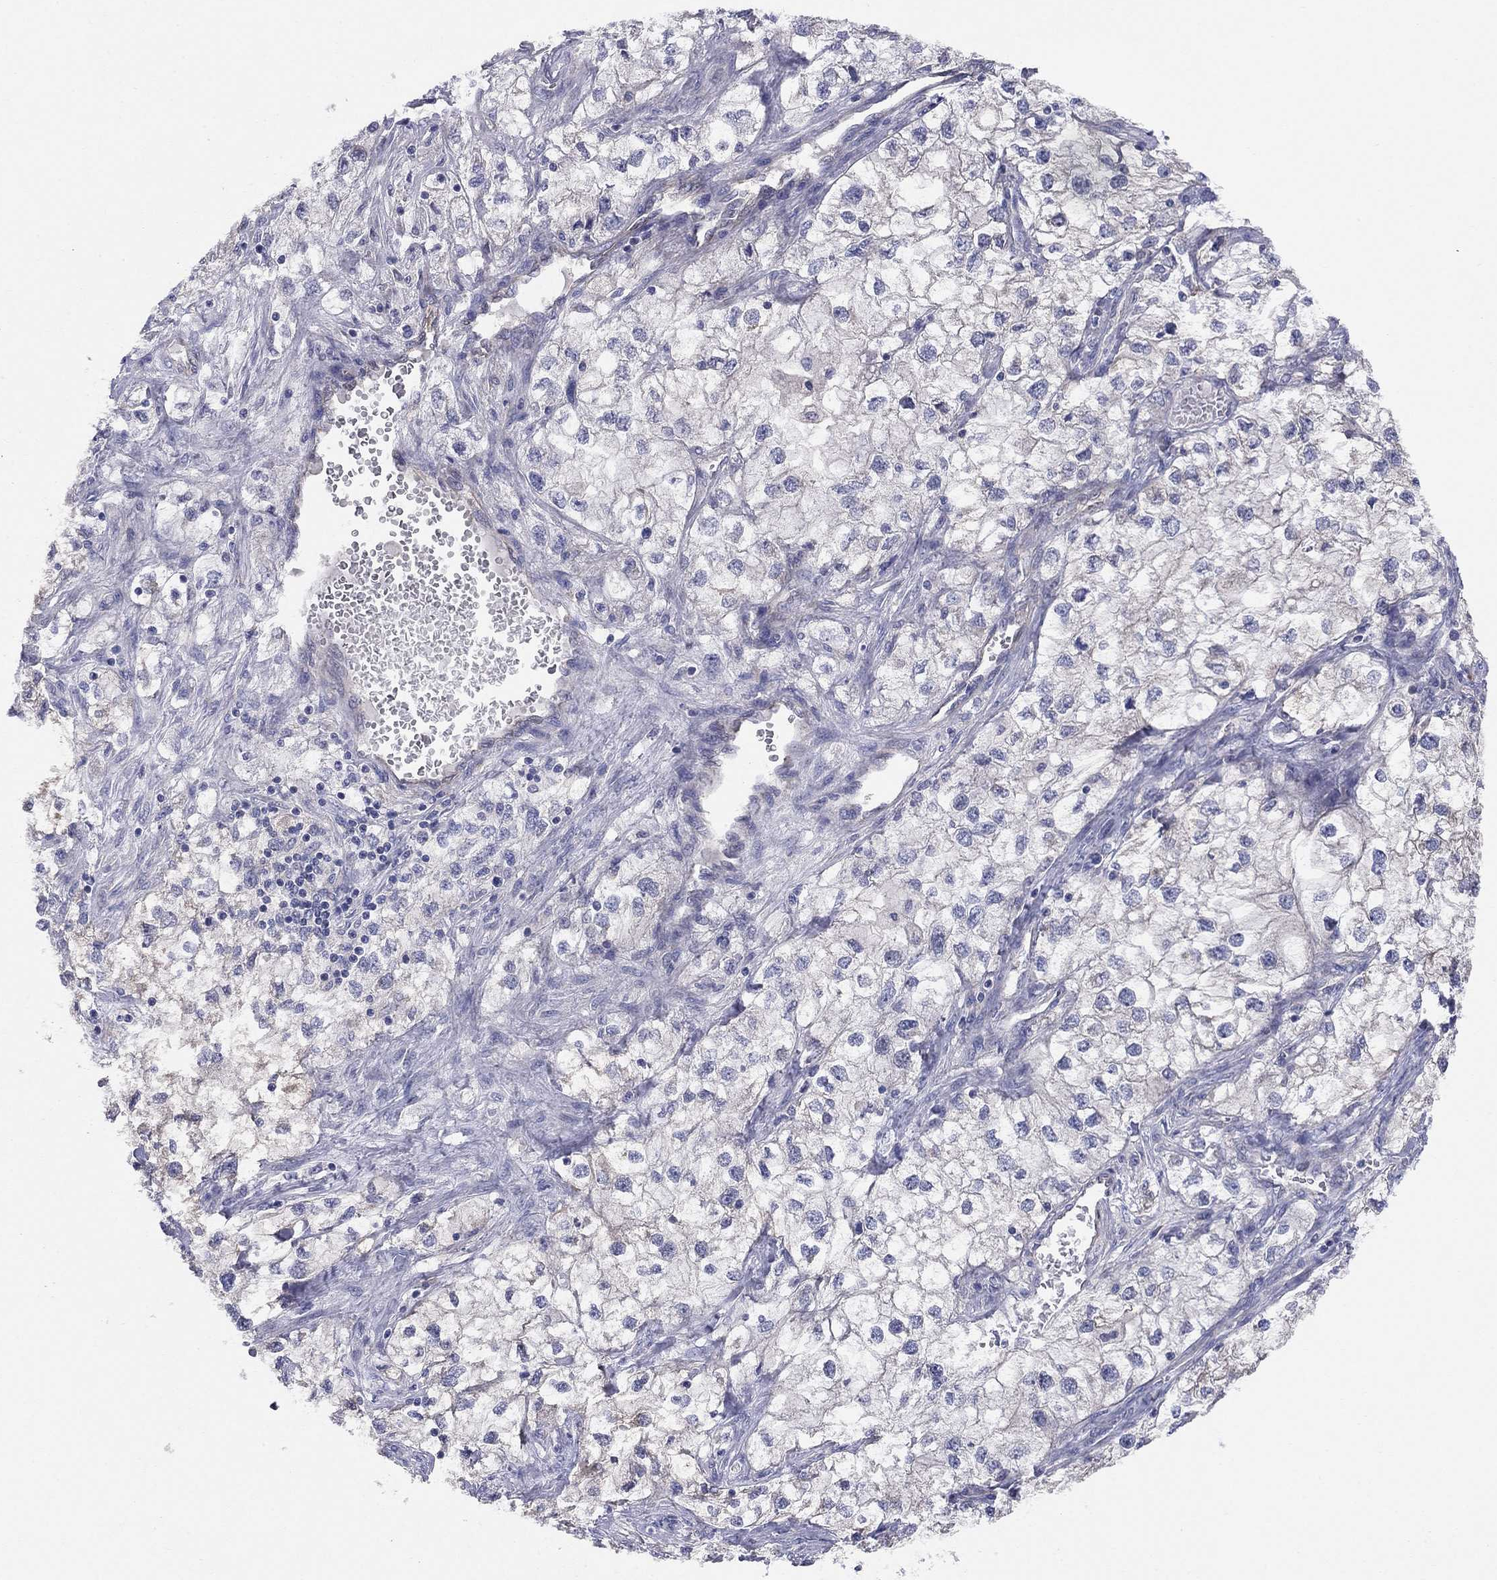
{"staining": {"intensity": "negative", "quantity": "none", "location": "none"}, "tissue": "renal cancer", "cell_type": "Tumor cells", "image_type": "cancer", "snomed": [{"axis": "morphology", "description": "Adenocarcinoma, NOS"}, {"axis": "topography", "description": "Kidney"}], "caption": "High magnification brightfield microscopy of renal cancer (adenocarcinoma) stained with DAB (3,3'-diaminobenzidine) (brown) and counterstained with hematoxylin (blue): tumor cells show no significant expression.", "gene": "EMP2", "patient": {"sex": "male", "age": 59}}